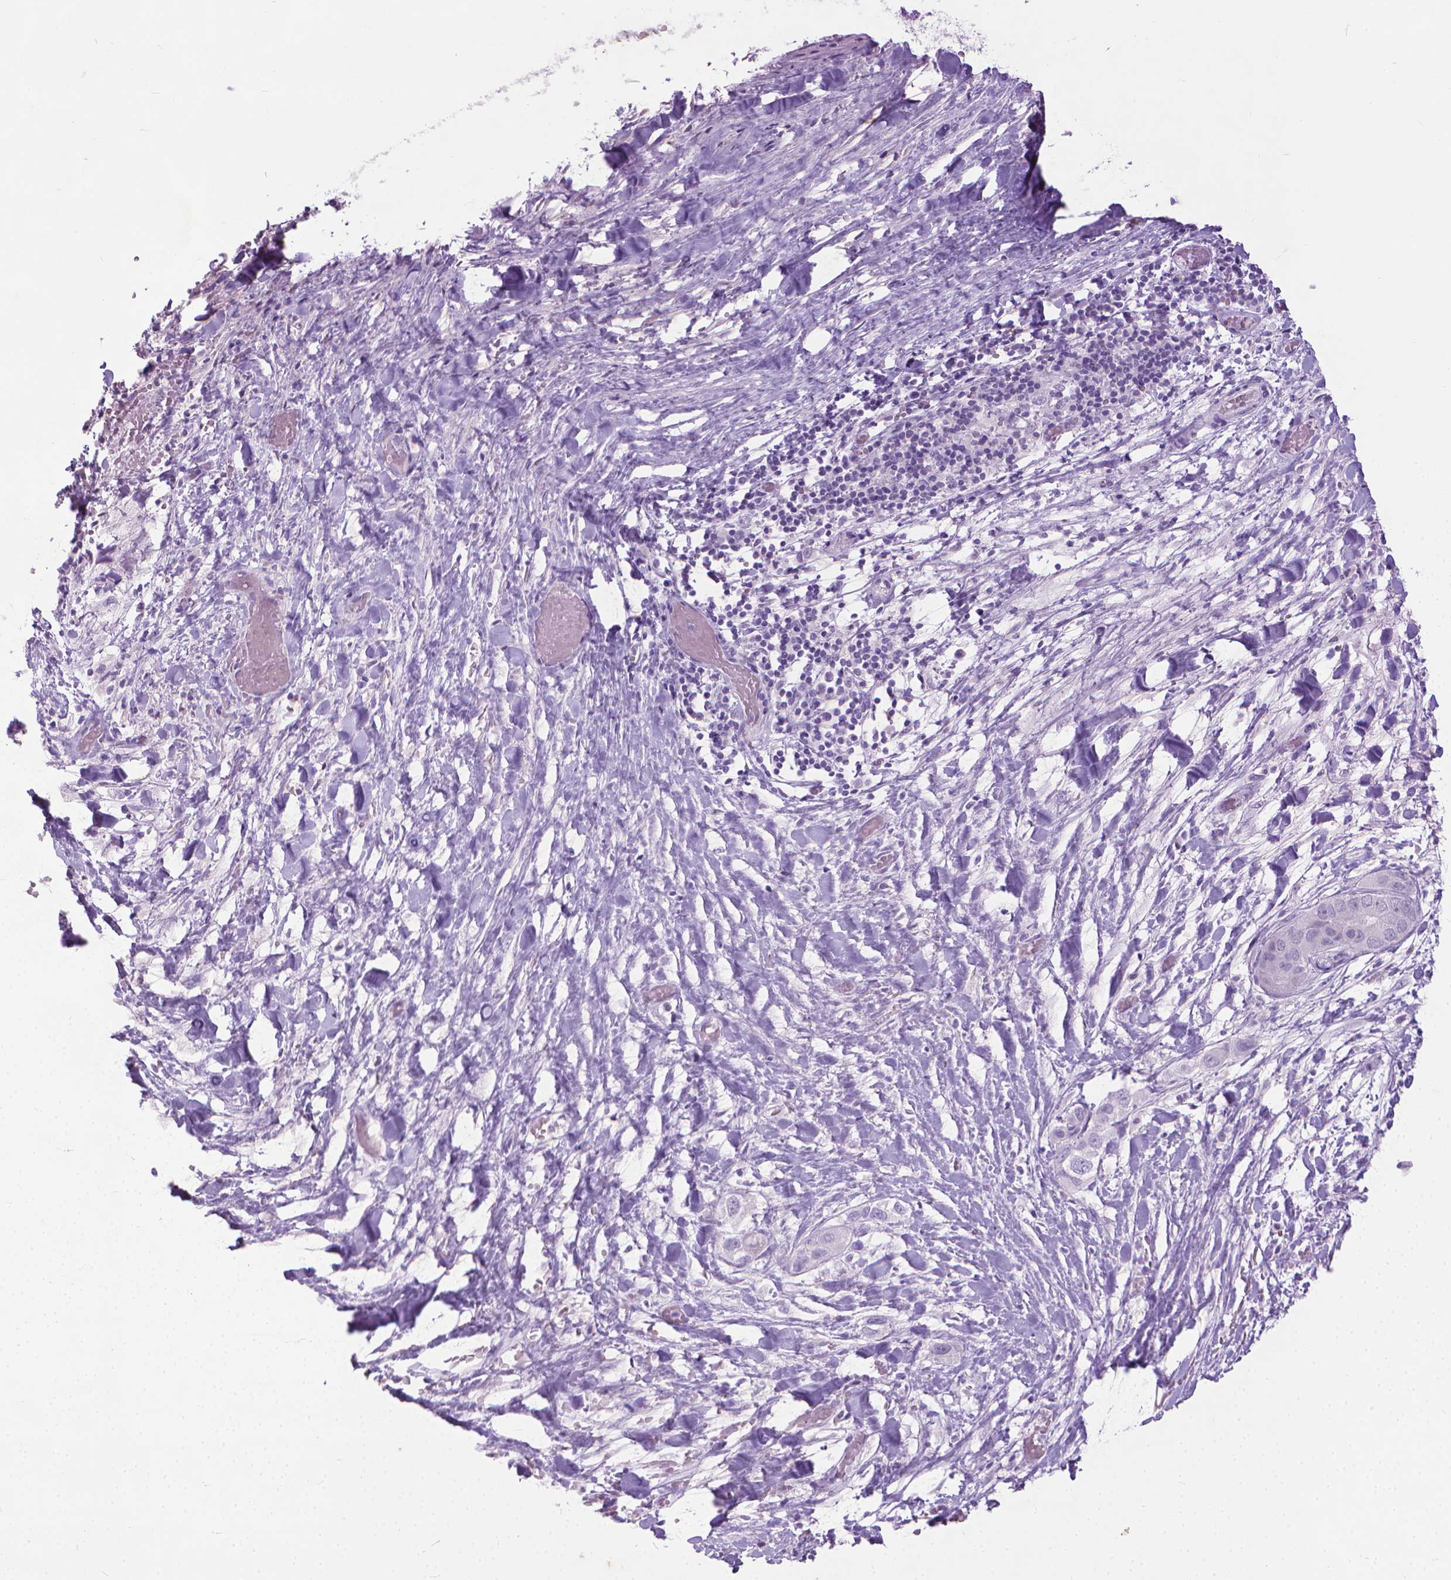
{"staining": {"intensity": "negative", "quantity": "none", "location": "none"}, "tissue": "liver cancer", "cell_type": "Tumor cells", "image_type": "cancer", "snomed": [{"axis": "morphology", "description": "Cholangiocarcinoma"}, {"axis": "topography", "description": "Liver"}], "caption": "Human liver cancer stained for a protein using immunohistochemistry (IHC) exhibits no staining in tumor cells.", "gene": "KRT5", "patient": {"sex": "female", "age": 52}}